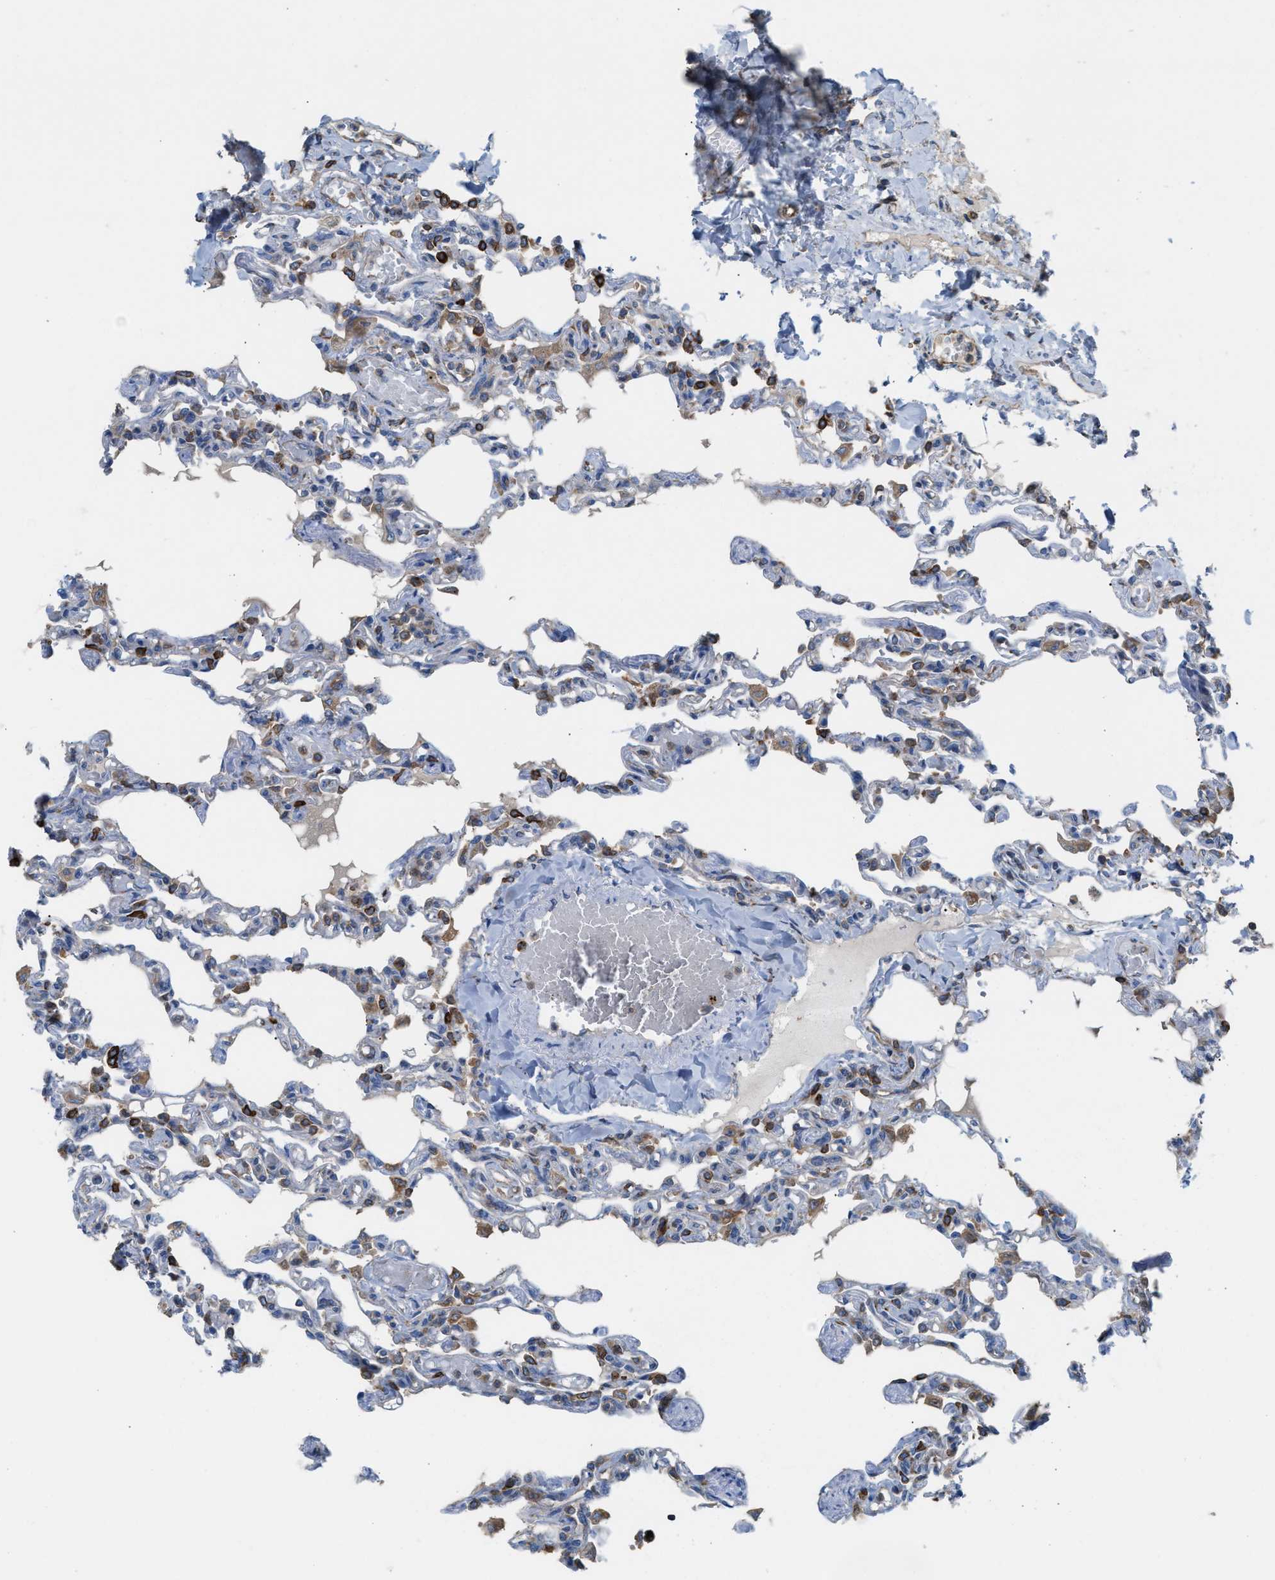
{"staining": {"intensity": "strong", "quantity": "<25%", "location": "cytoplasmic/membranous"}, "tissue": "lung", "cell_type": "Alveolar cells", "image_type": "normal", "snomed": [{"axis": "morphology", "description": "Normal tissue, NOS"}, {"axis": "topography", "description": "Lung"}], "caption": "Benign lung shows strong cytoplasmic/membranous expression in about <25% of alveolar cells (DAB IHC with brightfield microscopy, high magnification)..", "gene": "TBC1D15", "patient": {"sex": "male", "age": 21}}